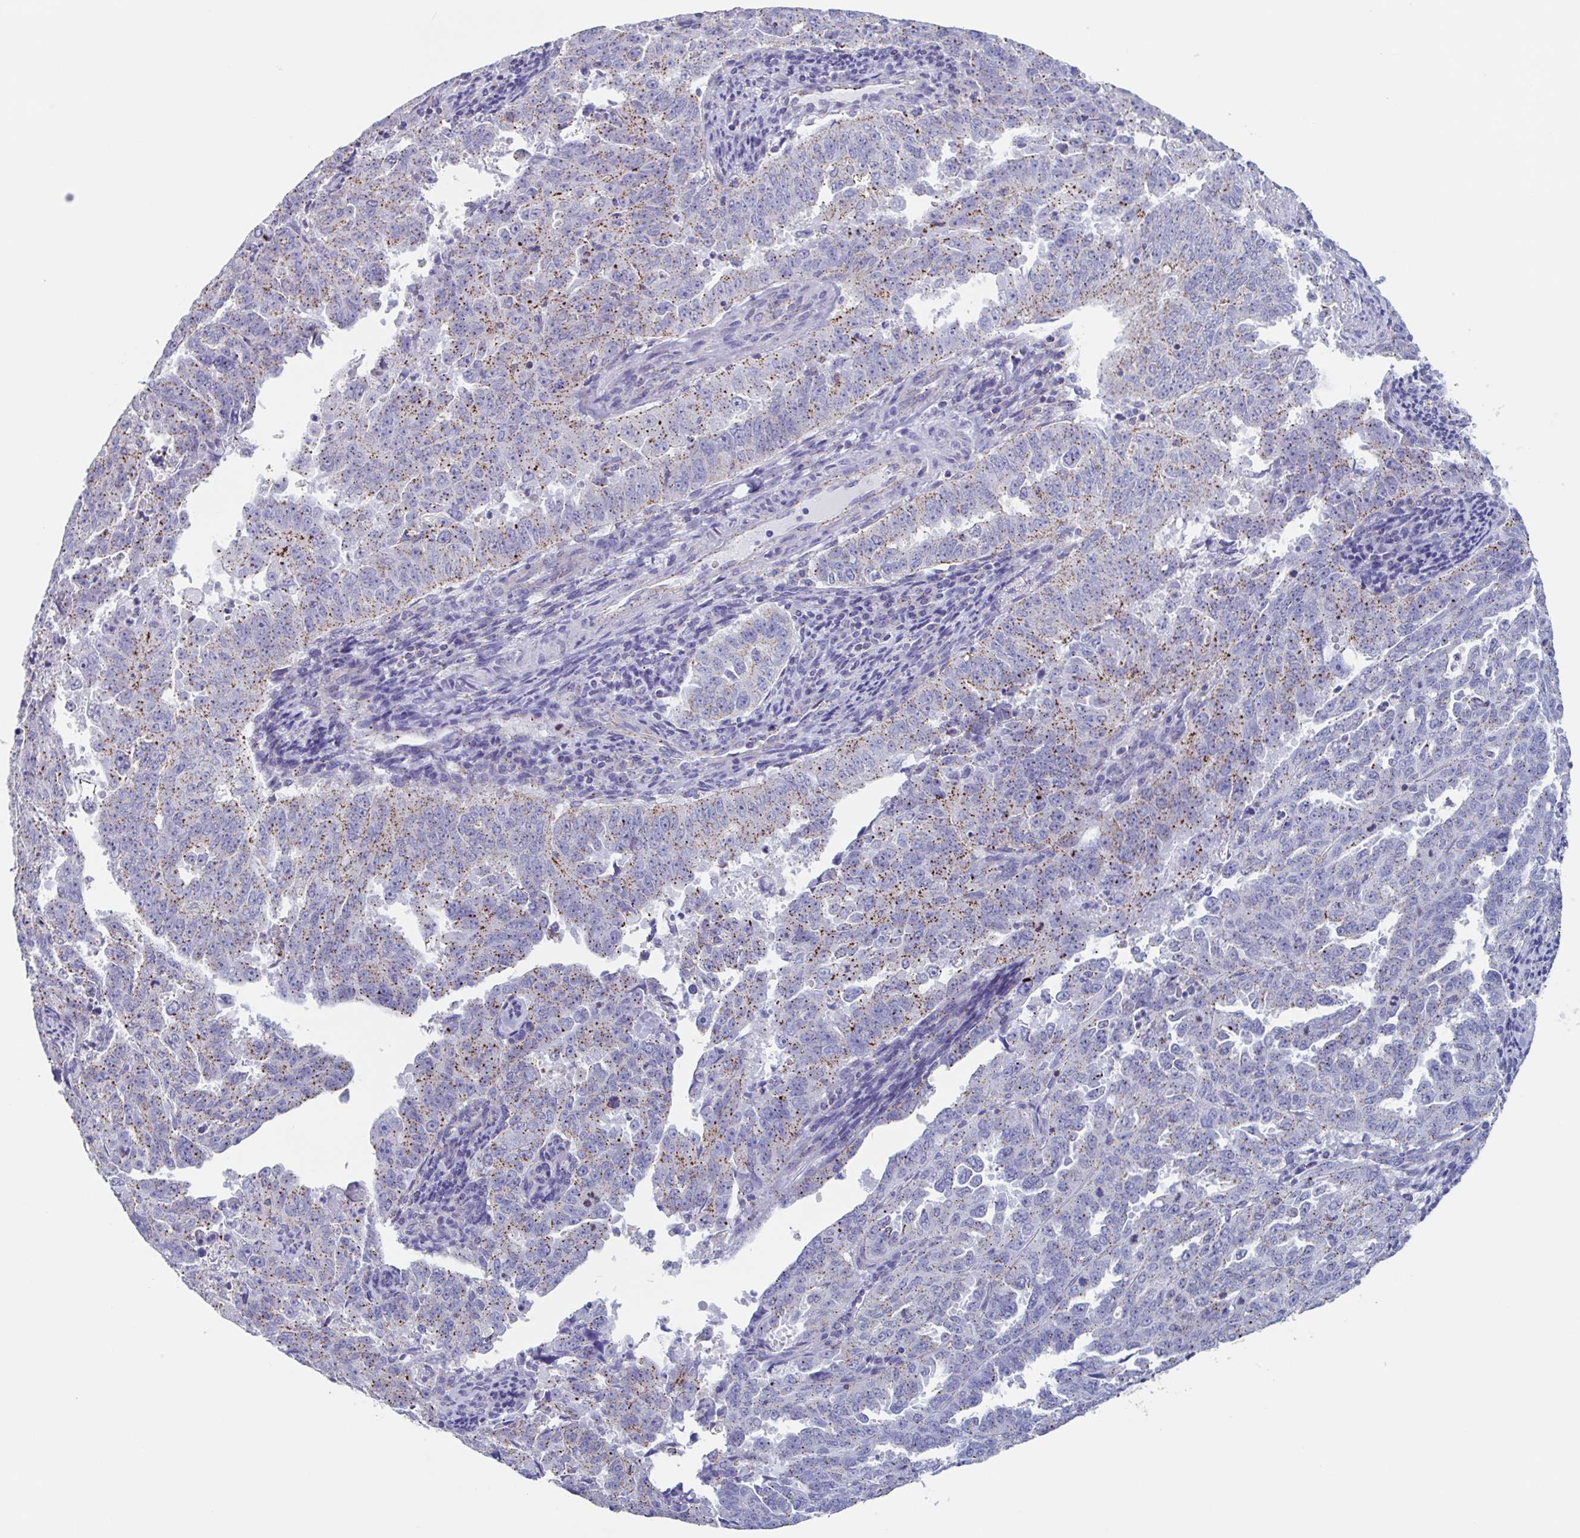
{"staining": {"intensity": "moderate", "quantity": "25%-75%", "location": "cytoplasmic/membranous"}, "tissue": "endometrial cancer", "cell_type": "Tumor cells", "image_type": "cancer", "snomed": [{"axis": "morphology", "description": "Adenocarcinoma, NOS"}, {"axis": "topography", "description": "Endometrium"}], "caption": "Immunohistochemistry (IHC) image of endometrial cancer (adenocarcinoma) stained for a protein (brown), which exhibits medium levels of moderate cytoplasmic/membranous staining in about 25%-75% of tumor cells.", "gene": "CHMP5", "patient": {"sex": "female", "age": 65}}